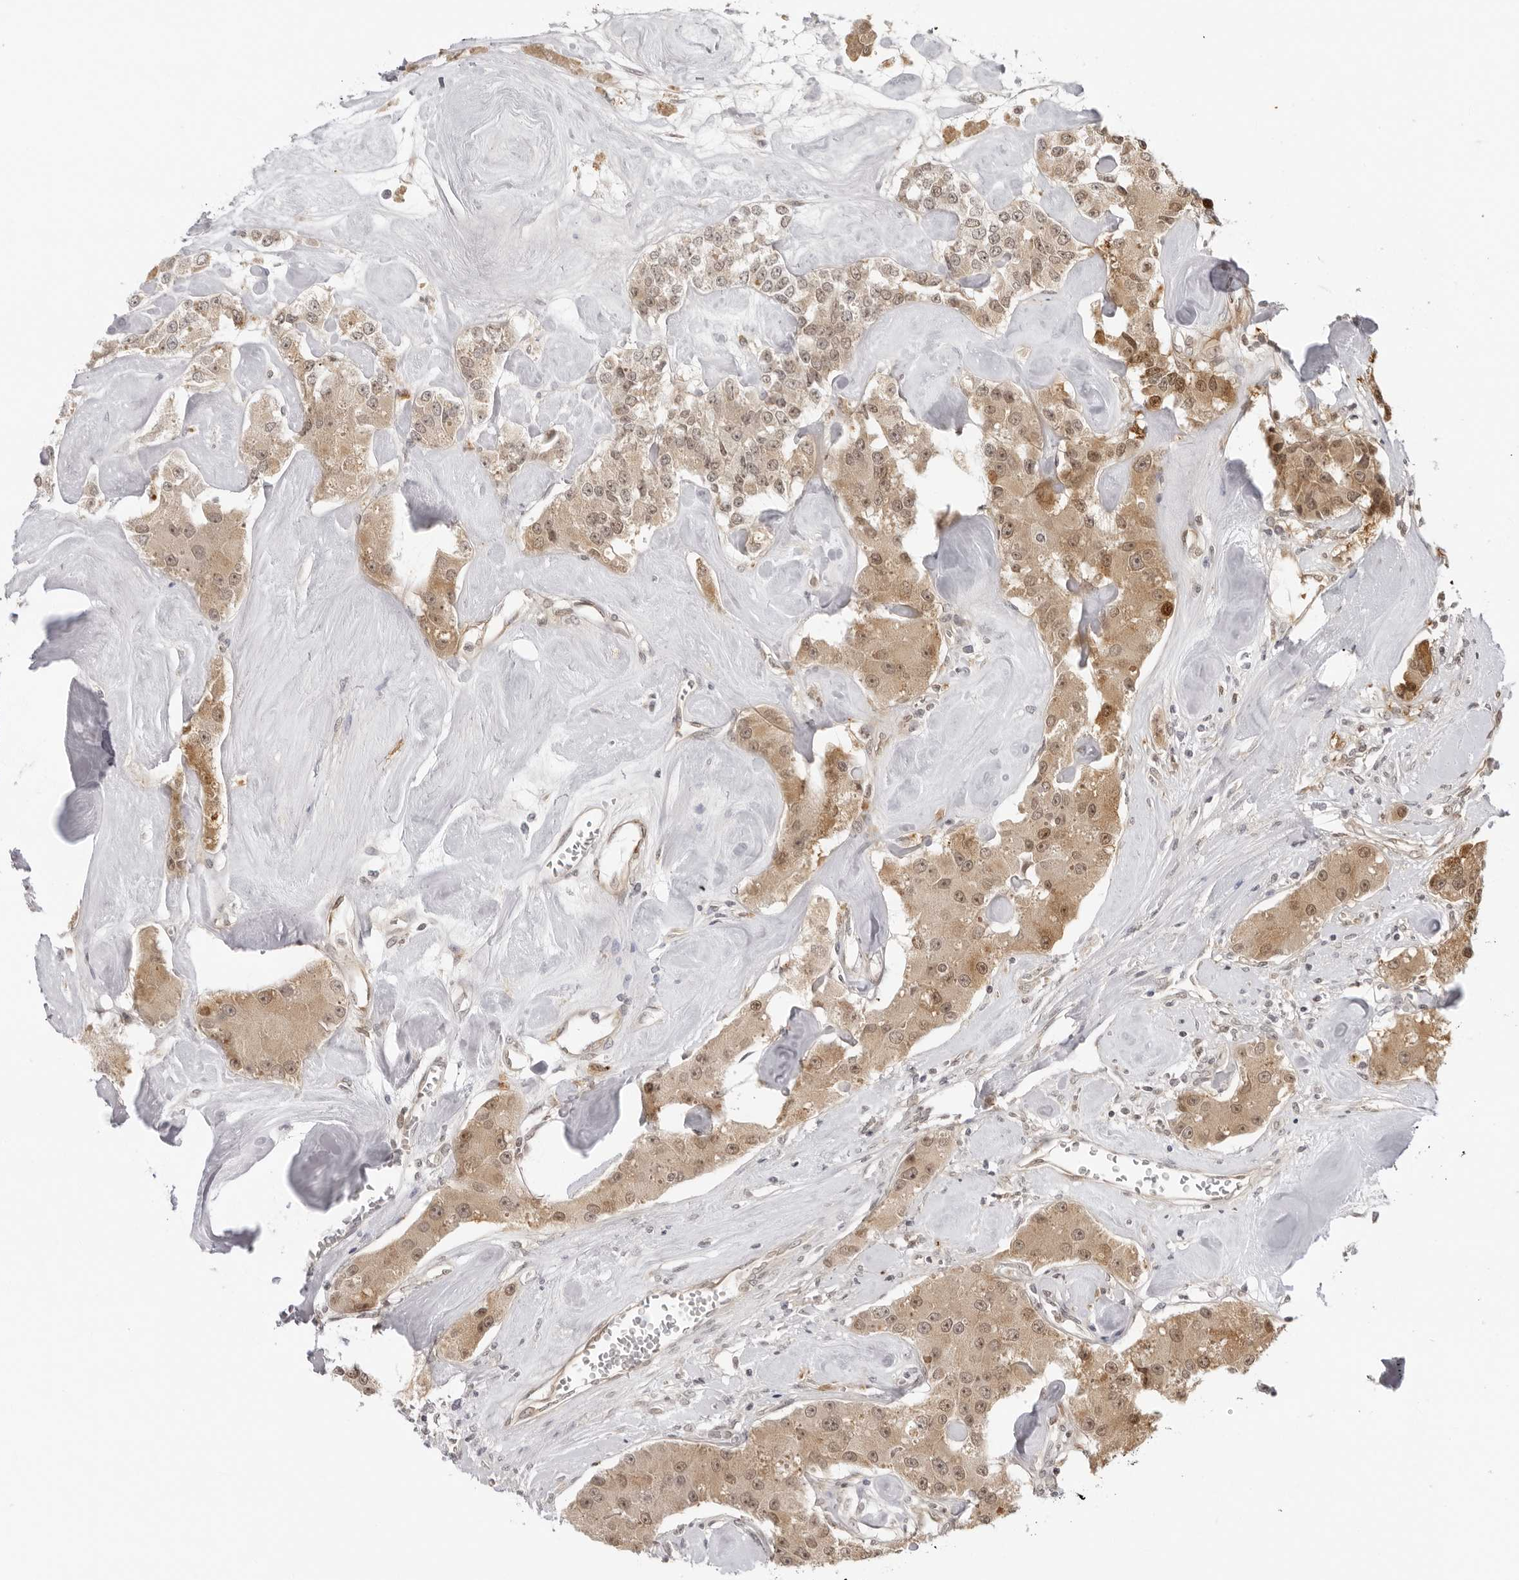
{"staining": {"intensity": "moderate", "quantity": ">75%", "location": "cytoplasmic/membranous,nuclear"}, "tissue": "carcinoid", "cell_type": "Tumor cells", "image_type": "cancer", "snomed": [{"axis": "morphology", "description": "Carcinoid, malignant, NOS"}, {"axis": "topography", "description": "Pancreas"}], "caption": "Tumor cells show medium levels of moderate cytoplasmic/membranous and nuclear staining in approximately >75% of cells in human carcinoid (malignant).", "gene": "PRRC2C", "patient": {"sex": "male", "age": 41}}